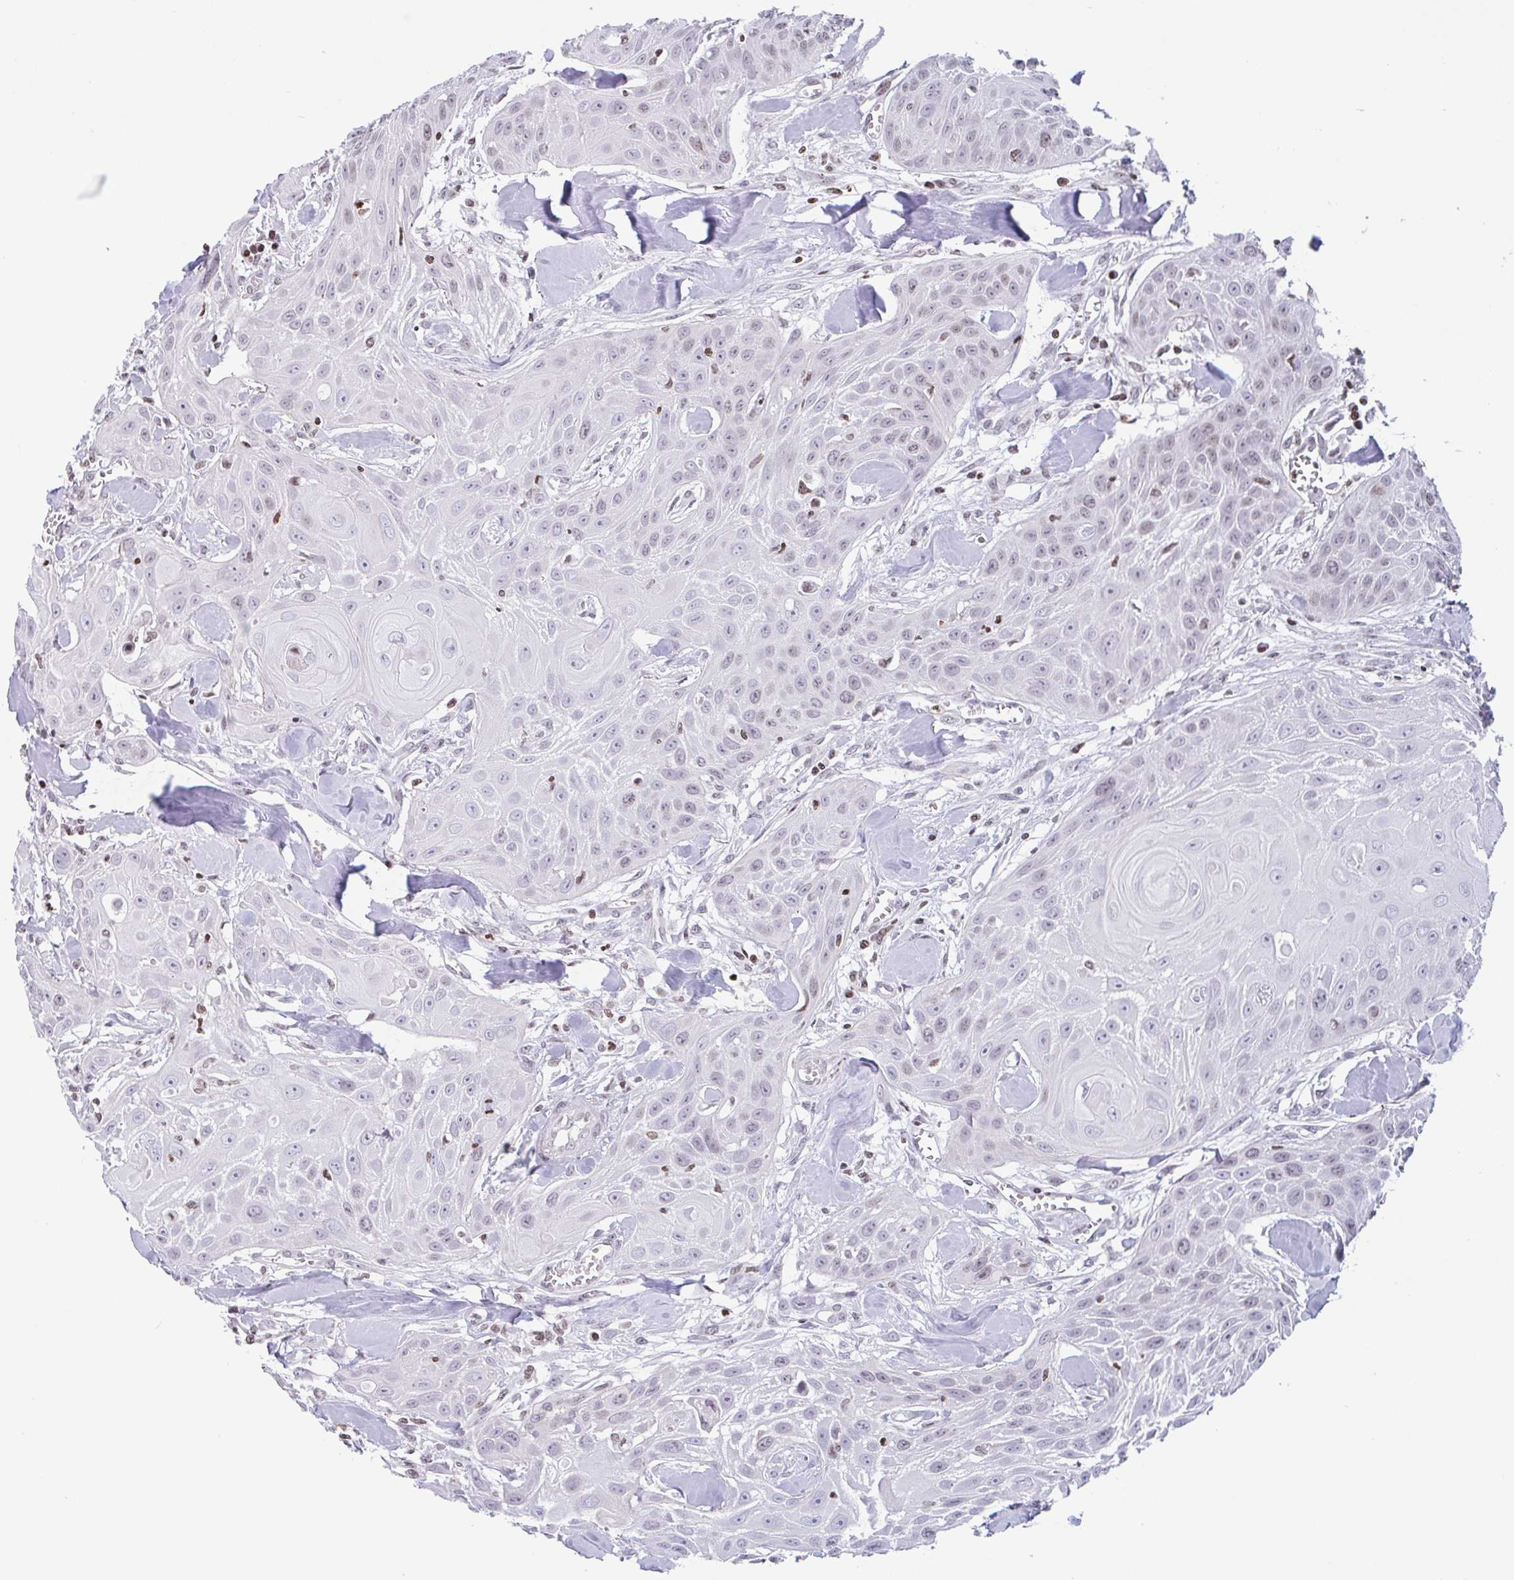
{"staining": {"intensity": "weak", "quantity": "25%-75%", "location": "nuclear"}, "tissue": "head and neck cancer", "cell_type": "Tumor cells", "image_type": "cancer", "snomed": [{"axis": "morphology", "description": "Squamous cell carcinoma, NOS"}, {"axis": "topography", "description": "Lymph node"}, {"axis": "topography", "description": "Salivary gland"}, {"axis": "topography", "description": "Head-Neck"}], "caption": "A high-resolution image shows IHC staining of head and neck cancer, which displays weak nuclear expression in about 25%-75% of tumor cells.", "gene": "NOL6", "patient": {"sex": "female", "age": 74}}